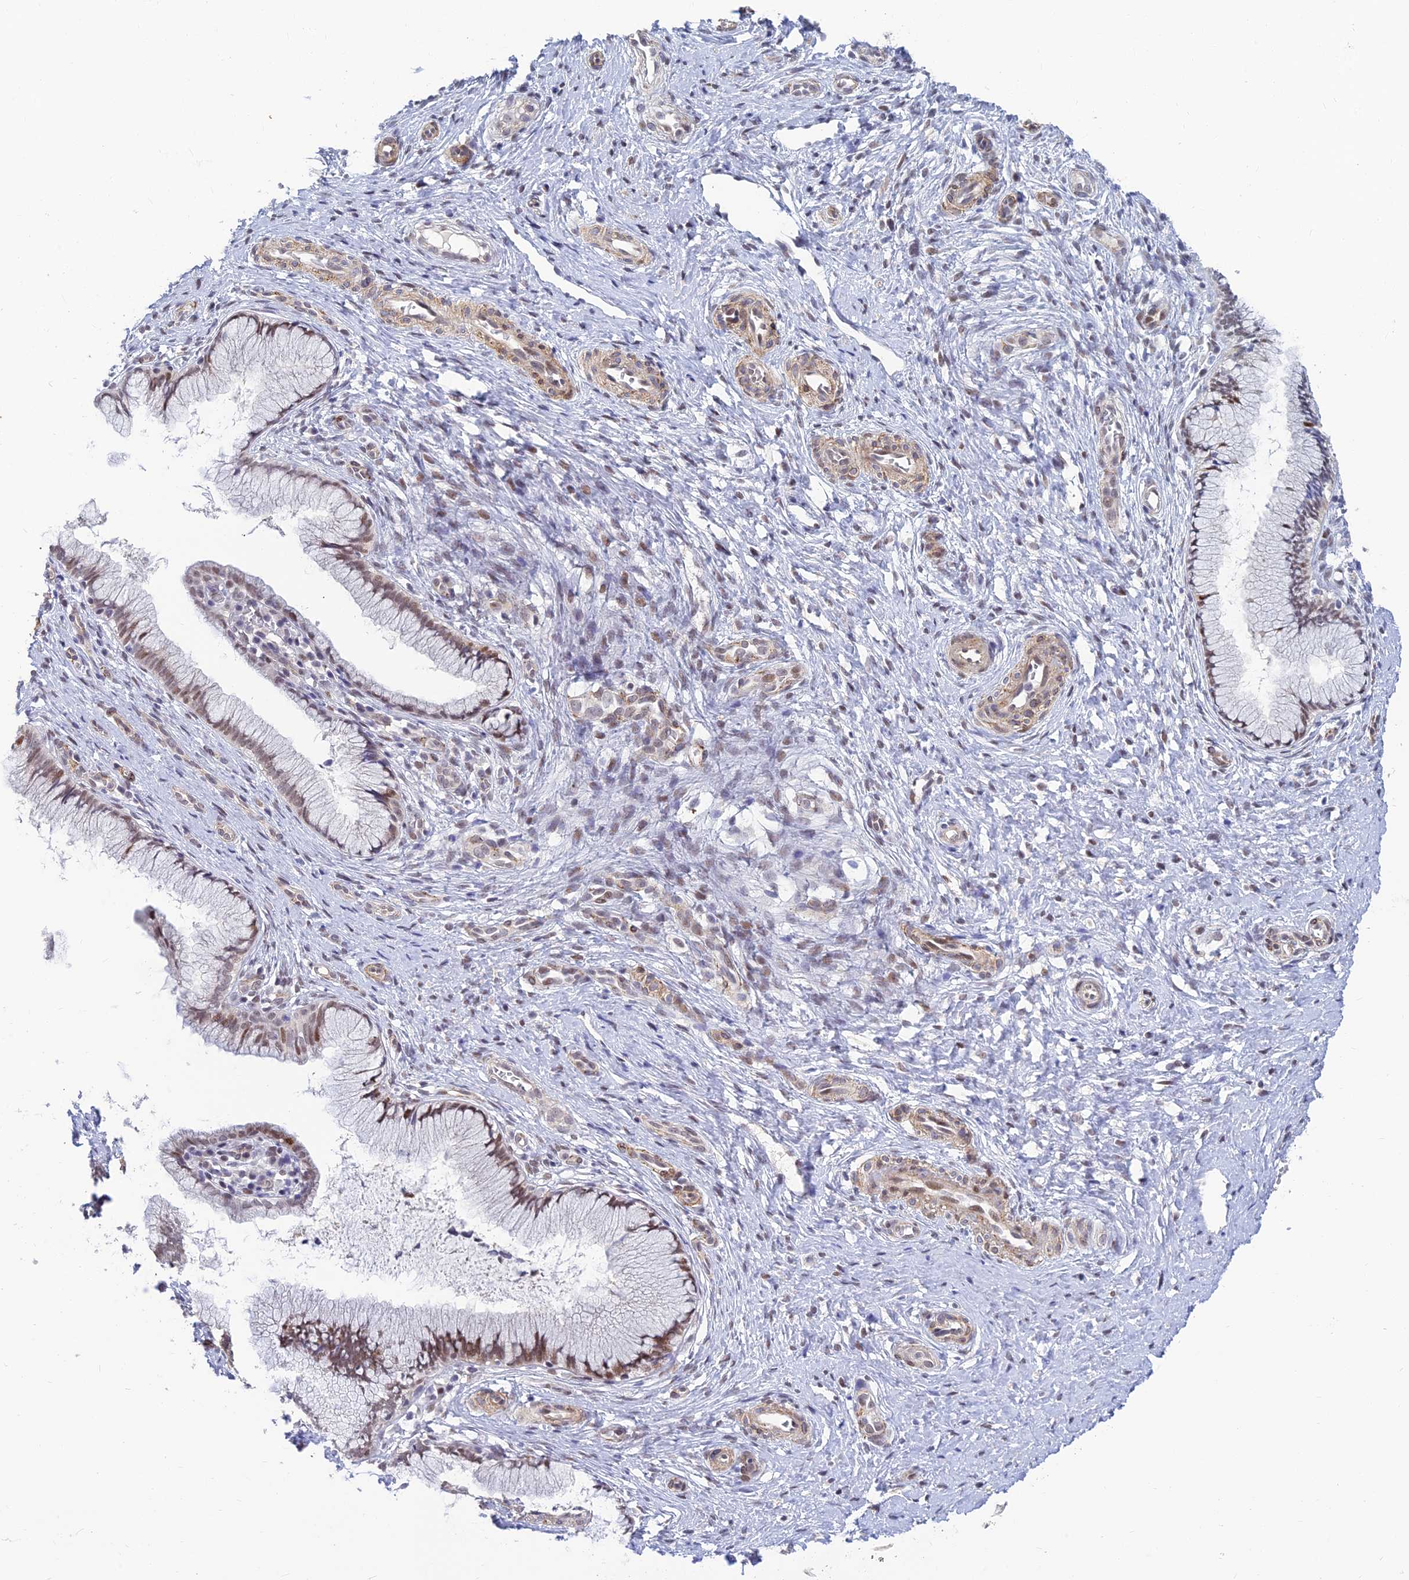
{"staining": {"intensity": "moderate", "quantity": "25%-75%", "location": "nuclear"}, "tissue": "cervix", "cell_type": "Glandular cells", "image_type": "normal", "snomed": [{"axis": "morphology", "description": "Normal tissue, NOS"}, {"axis": "topography", "description": "Cervix"}], "caption": "A brown stain highlights moderate nuclear expression of a protein in glandular cells of benign human cervix. The protein is stained brown, and the nuclei are stained in blue (DAB IHC with brightfield microscopy, high magnification).", "gene": "CLK4", "patient": {"sex": "female", "age": 36}}